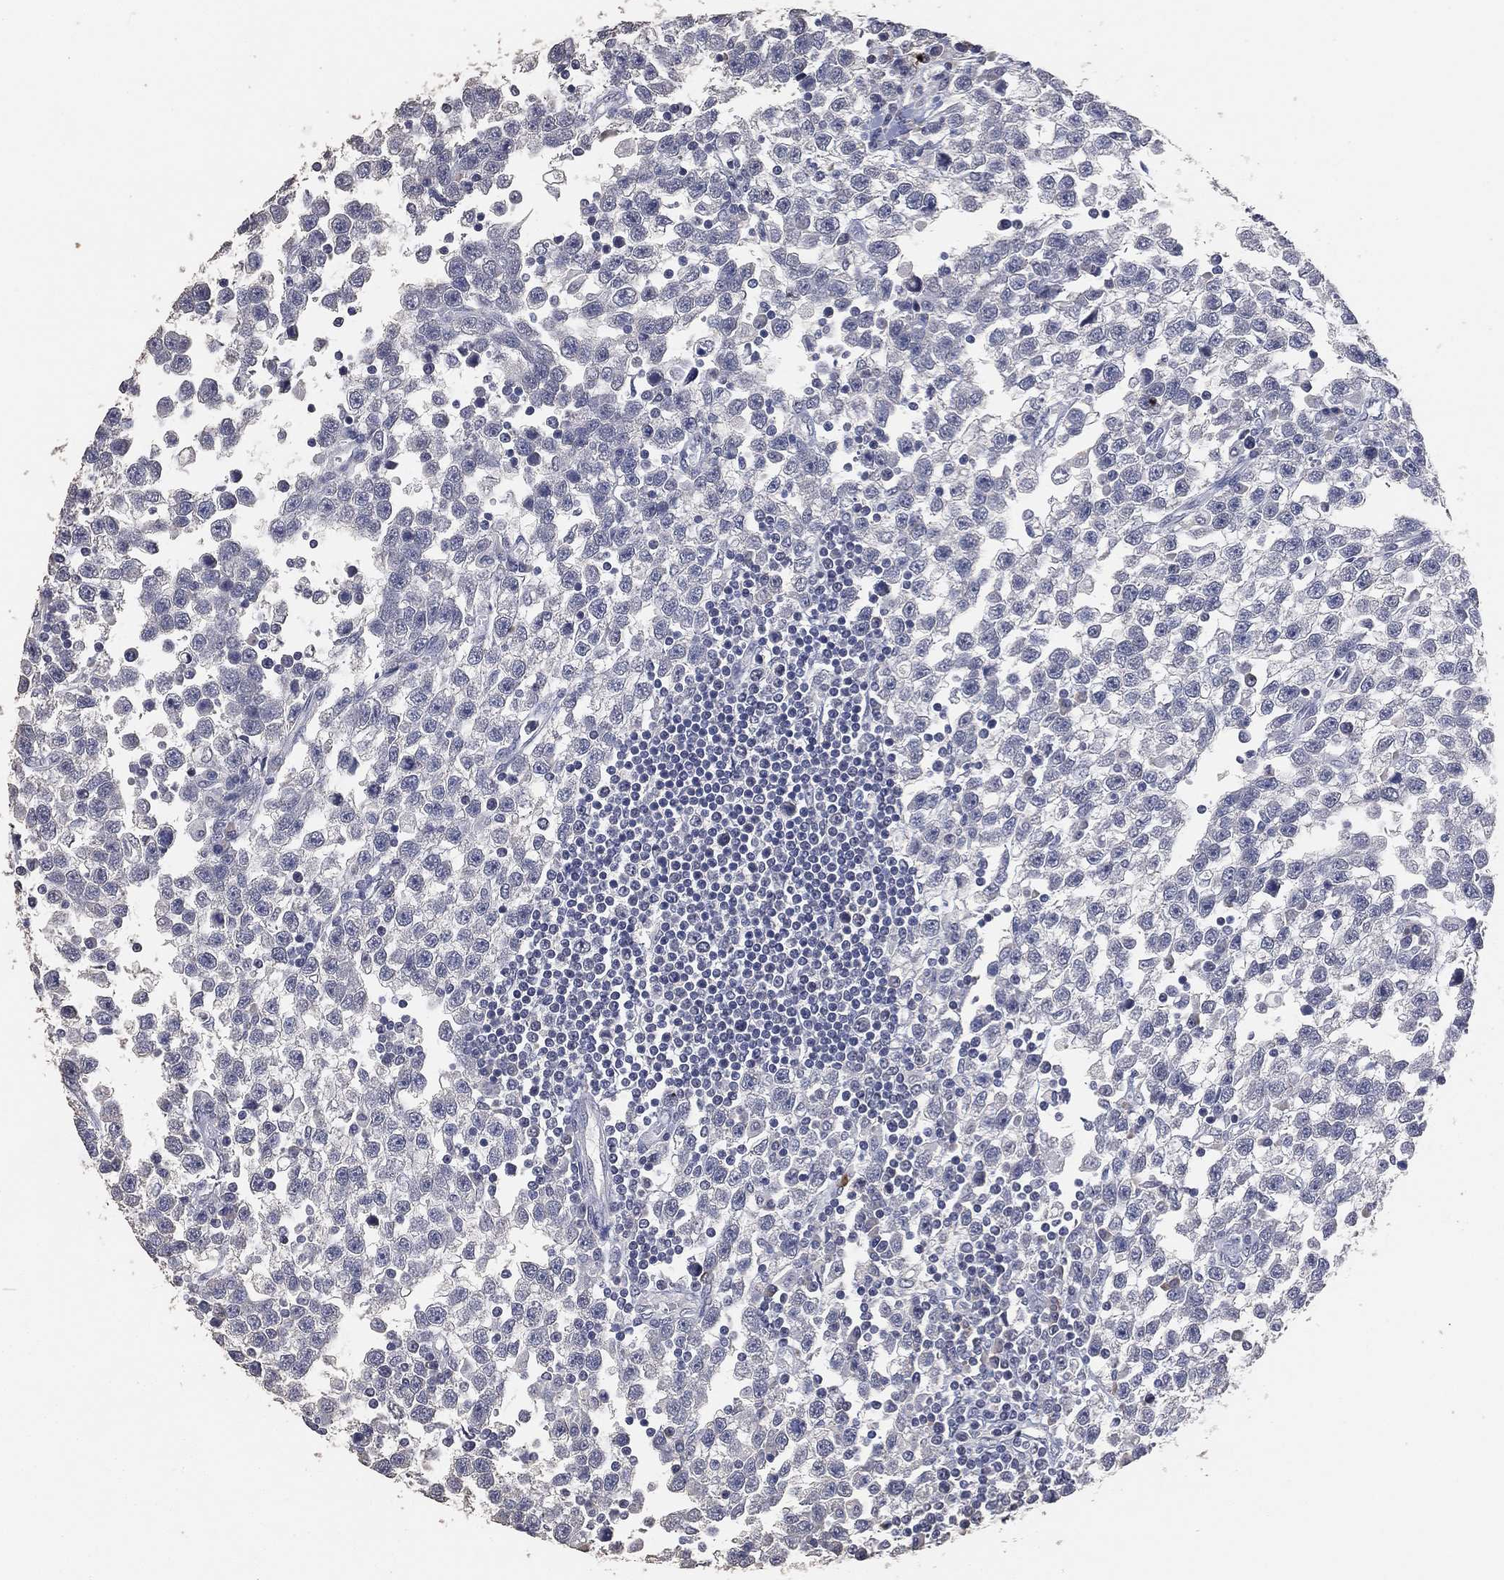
{"staining": {"intensity": "negative", "quantity": "none", "location": "none"}, "tissue": "testis cancer", "cell_type": "Tumor cells", "image_type": "cancer", "snomed": [{"axis": "morphology", "description": "Seminoma, NOS"}, {"axis": "topography", "description": "Testis"}], "caption": "A histopathology image of testis cancer (seminoma) stained for a protein exhibits no brown staining in tumor cells.", "gene": "DSG1", "patient": {"sex": "male", "age": 34}}